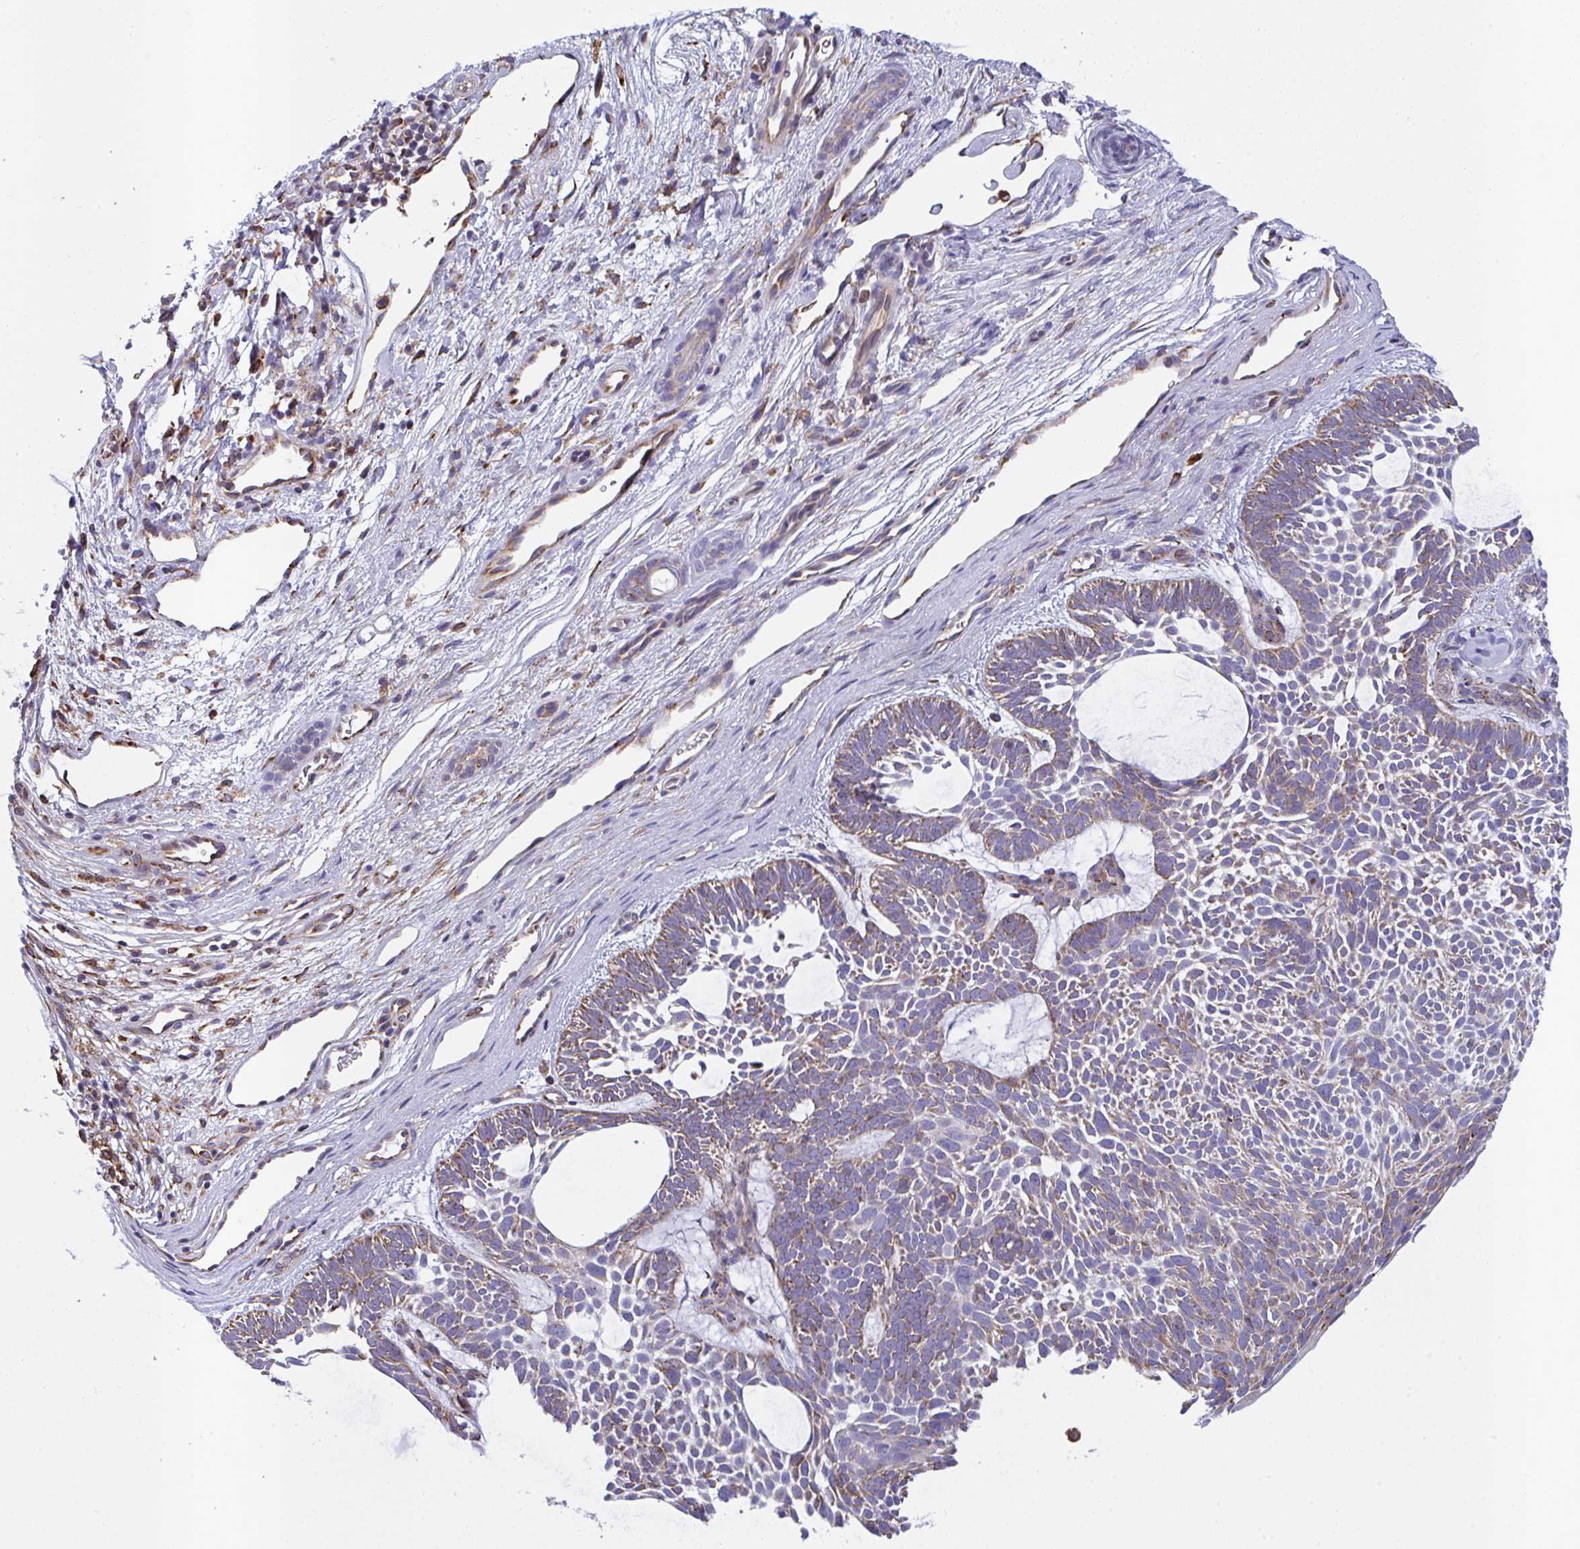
{"staining": {"intensity": "moderate", "quantity": ">75%", "location": "cytoplasmic/membranous"}, "tissue": "skin cancer", "cell_type": "Tumor cells", "image_type": "cancer", "snomed": [{"axis": "morphology", "description": "Basal cell carcinoma"}, {"axis": "topography", "description": "Skin"}, {"axis": "topography", "description": "Skin of face"}], "caption": "Skin cancer tissue reveals moderate cytoplasmic/membranous expression in about >75% of tumor cells", "gene": "PEAK3", "patient": {"sex": "male", "age": 83}}